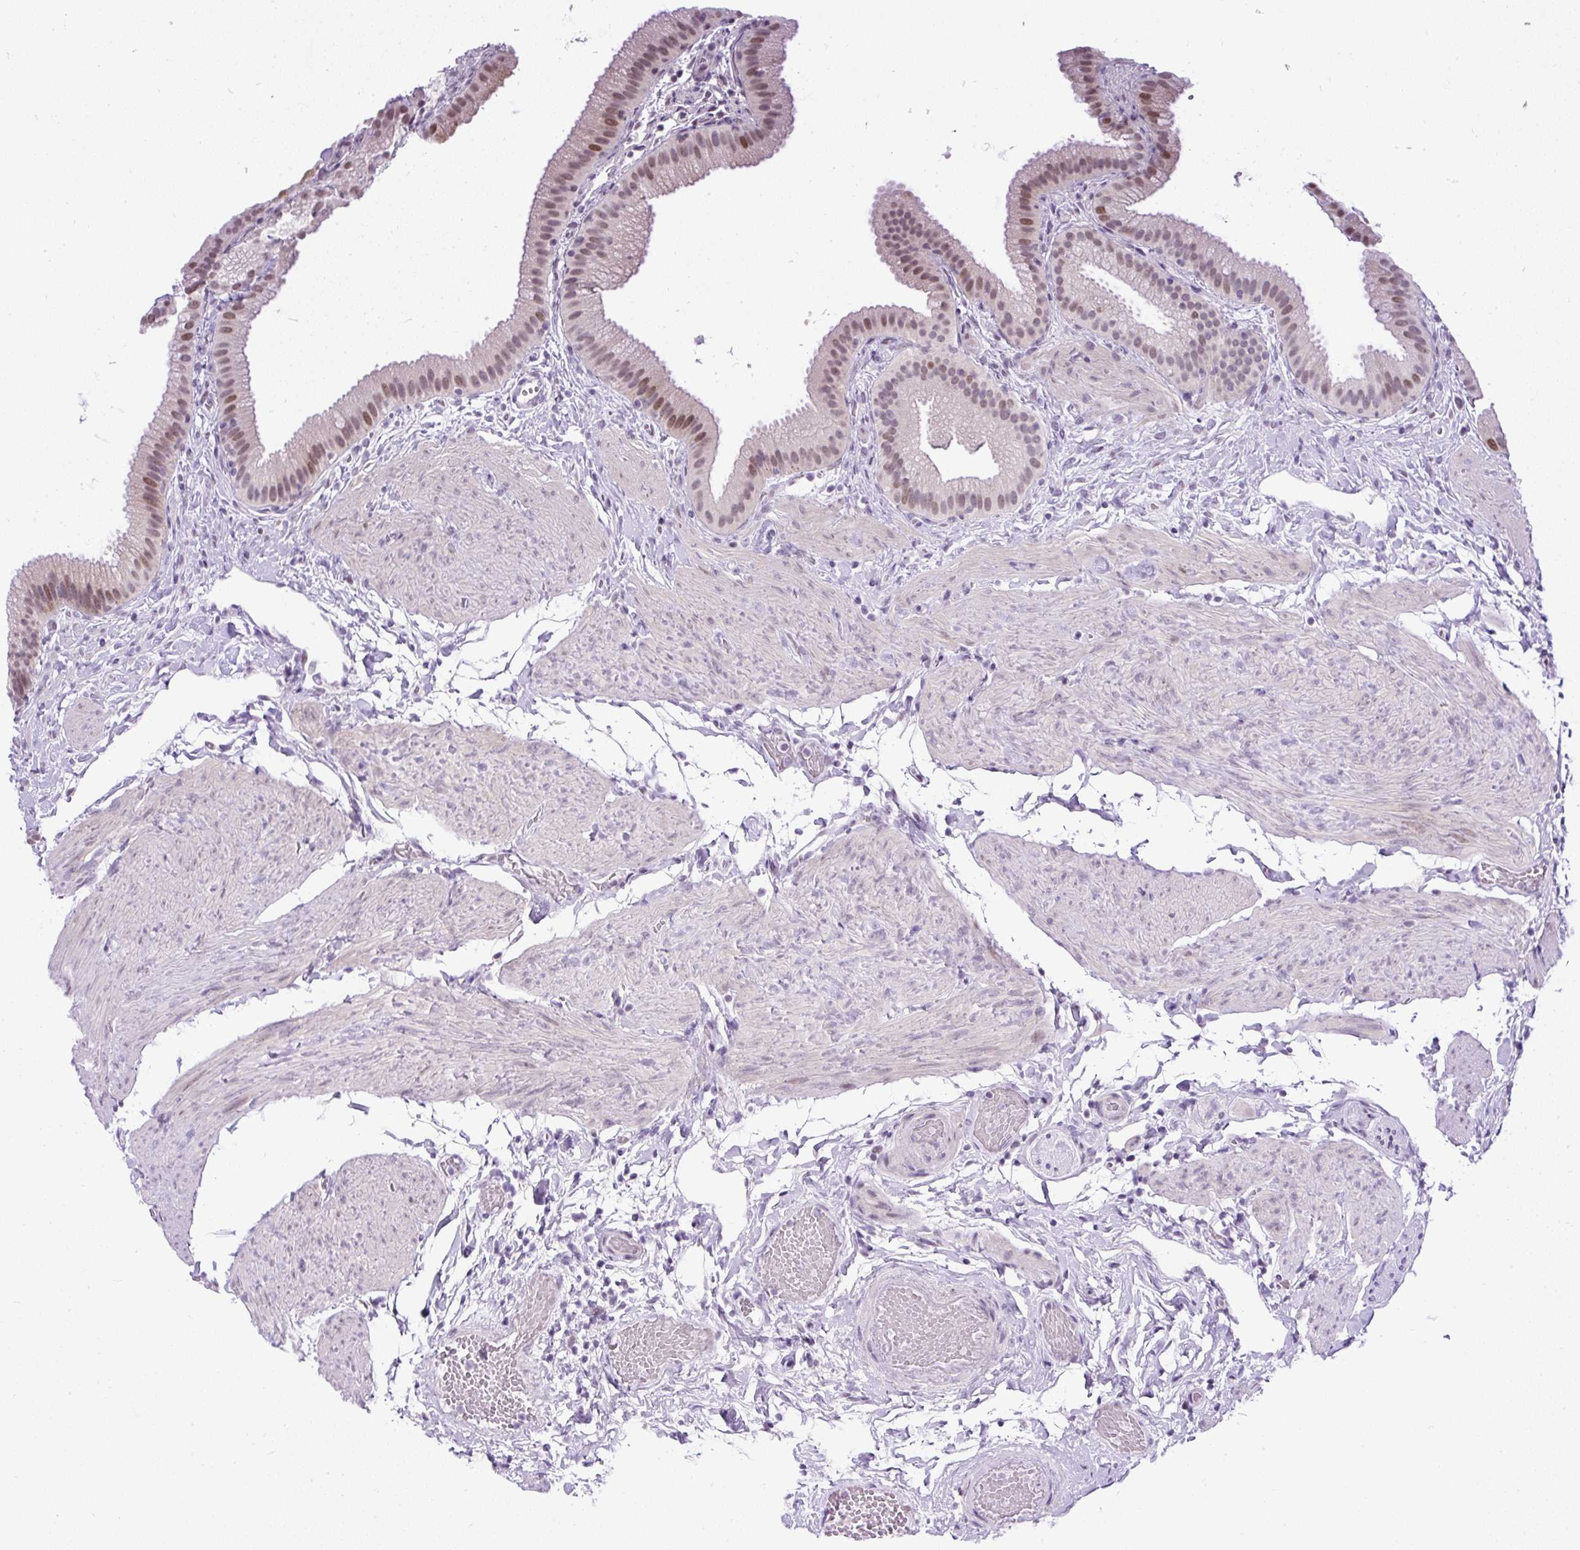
{"staining": {"intensity": "moderate", "quantity": "<25%", "location": "nuclear"}, "tissue": "gallbladder", "cell_type": "Glandular cells", "image_type": "normal", "snomed": [{"axis": "morphology", "description": "Normal tissue, NOS"}, {"axis": "topography", "description": "Gallbladder"}], "caption": "Immunohistochemical staining of benign human gallbladder displays low levels of moderate nuclear expression in approximately <25% of glandular cells.", "gene": "WNT10B", "patient": {"sex": "female", "age": 63}}